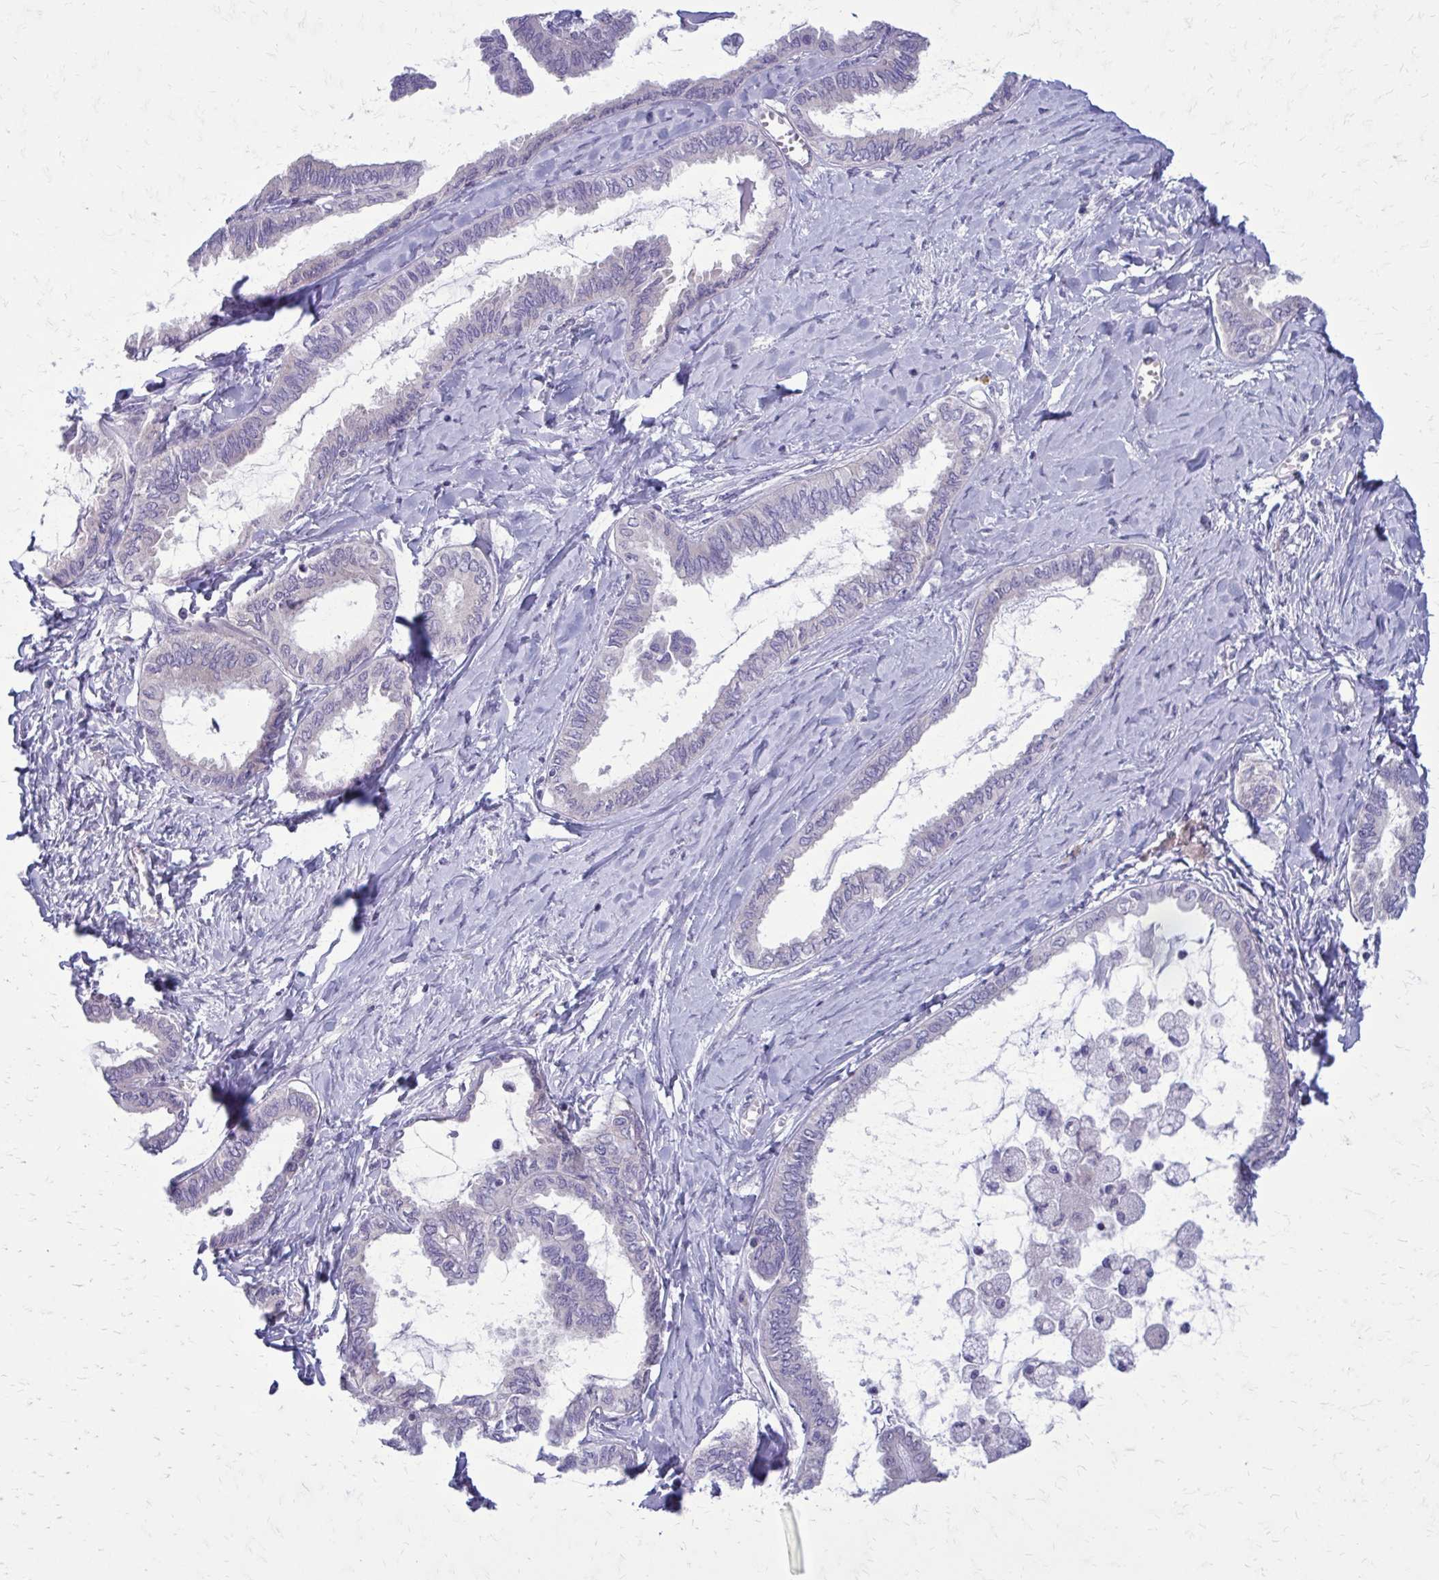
{"staining": {"intensity": "negative", "quantity": "none", "location": "none"}, "tissue": "ovarian cancer", "cell_type": "Tumor cells", "image_type": "cancer", "snomed": [{"axis": "morphology", "description": "Carcinoma, endometroid"}, {"axis": "topography", "description": "Ovary"}], "caption": "Human endometroid carcinoma (ovarian) stained for a protein using immunohistochemistry shows no positivity in tumor cells.", "gene": "GIGYF2", "patient": {"sex": "female", "age": 70}}